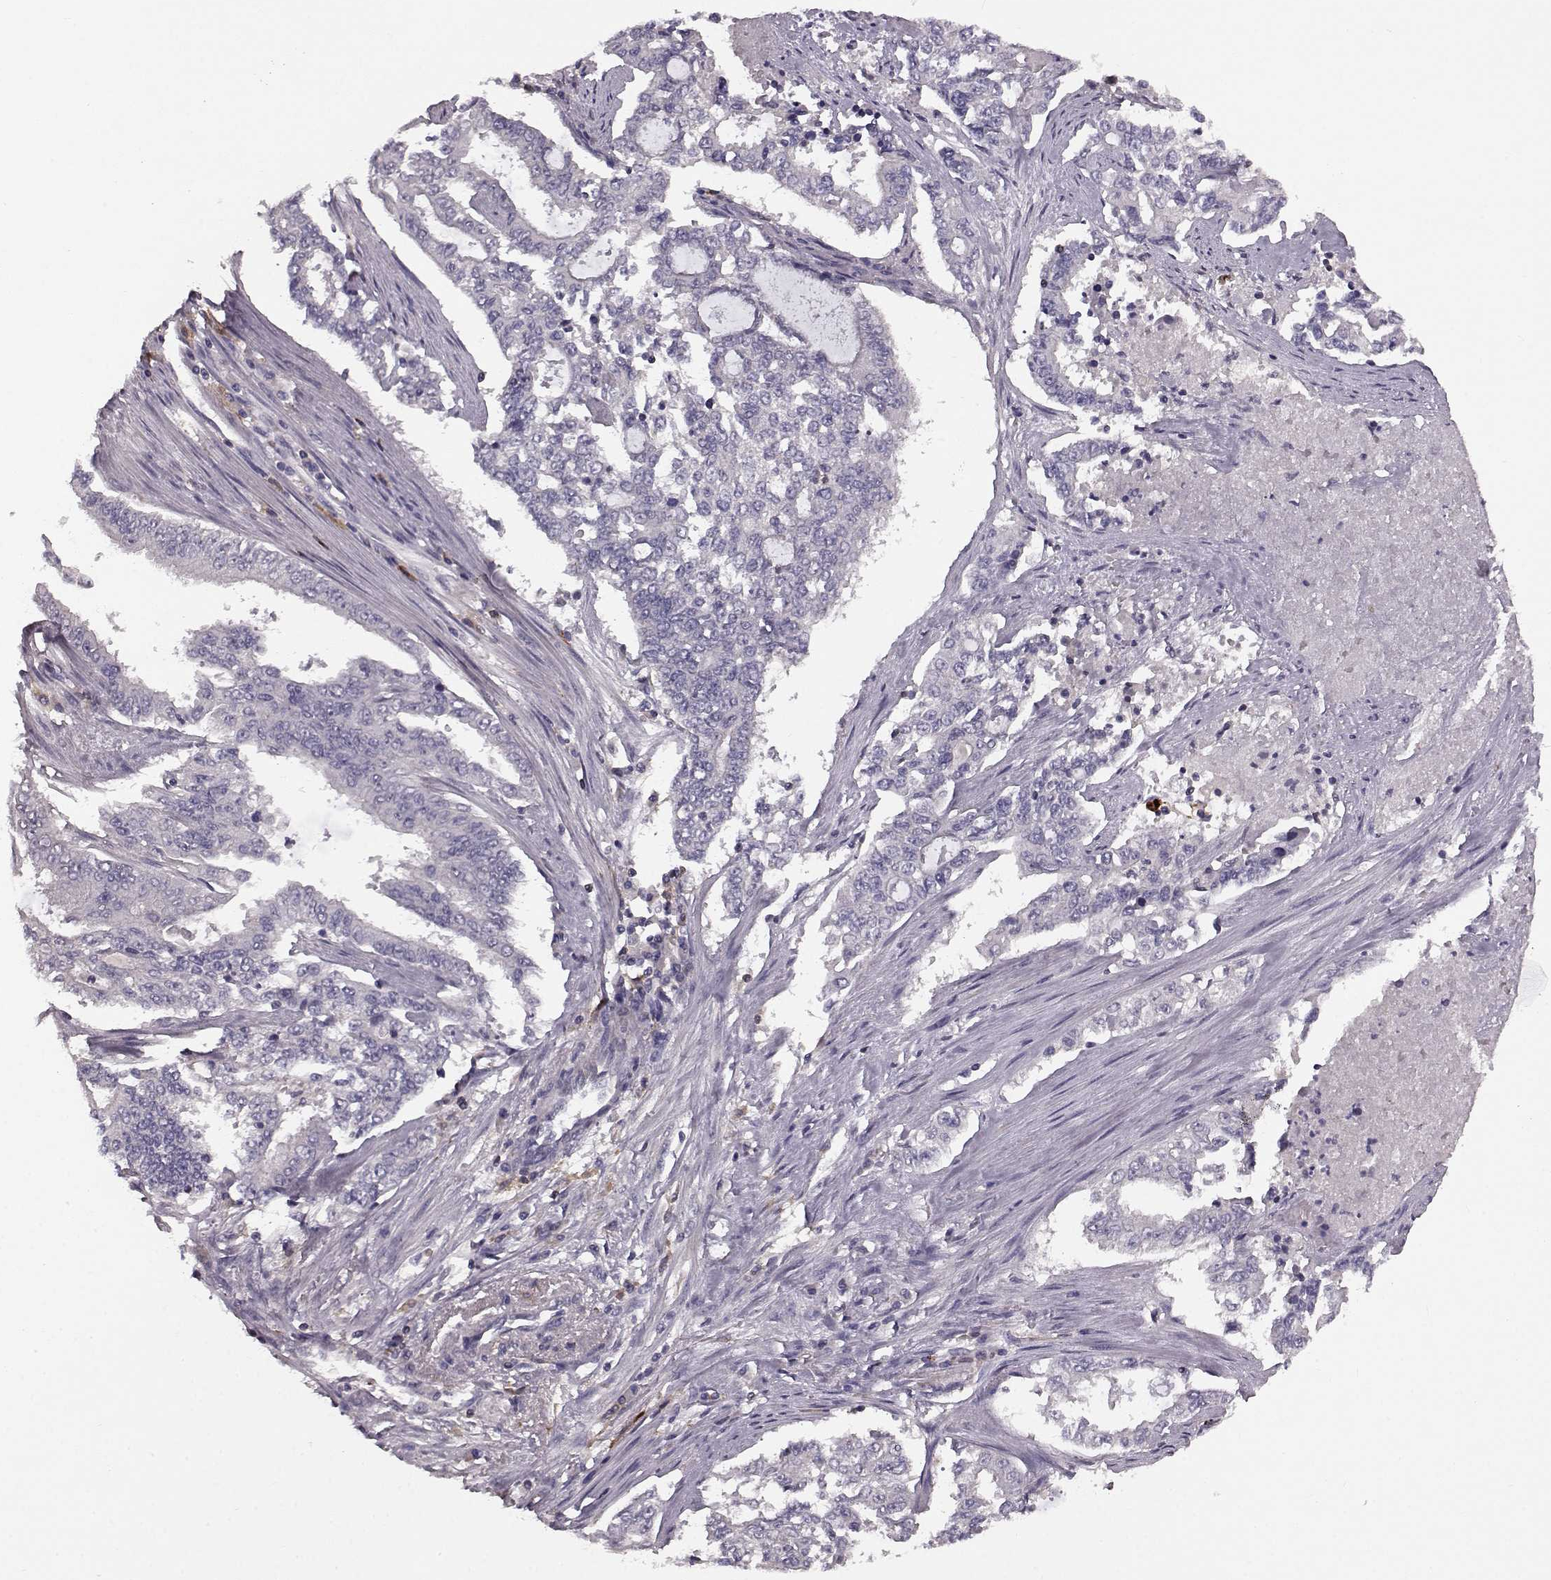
{"staining": {"intensity": "negative", "quantity": "none", "location": "none"}, "tissue": "endometrial cancer", "cell_type": "Tumor cells", "image_type": "cancer", "snomed": [{"axis": "morphology", "description": "Adenocarcinoma, NOS"}, {"axis": "topography", "description": "Uterus"}], "caption": "This histopathology image is of endometrial cancer (adenocarcinoma) stained with immunohistochemistry to label a protein in brown with the nuclei are counter-stained blue. There is no positivity in tumor cells. Nuclei are stained in blue.", "gene": "CCNF", "patient": {"sex": "female", "age": 59}}